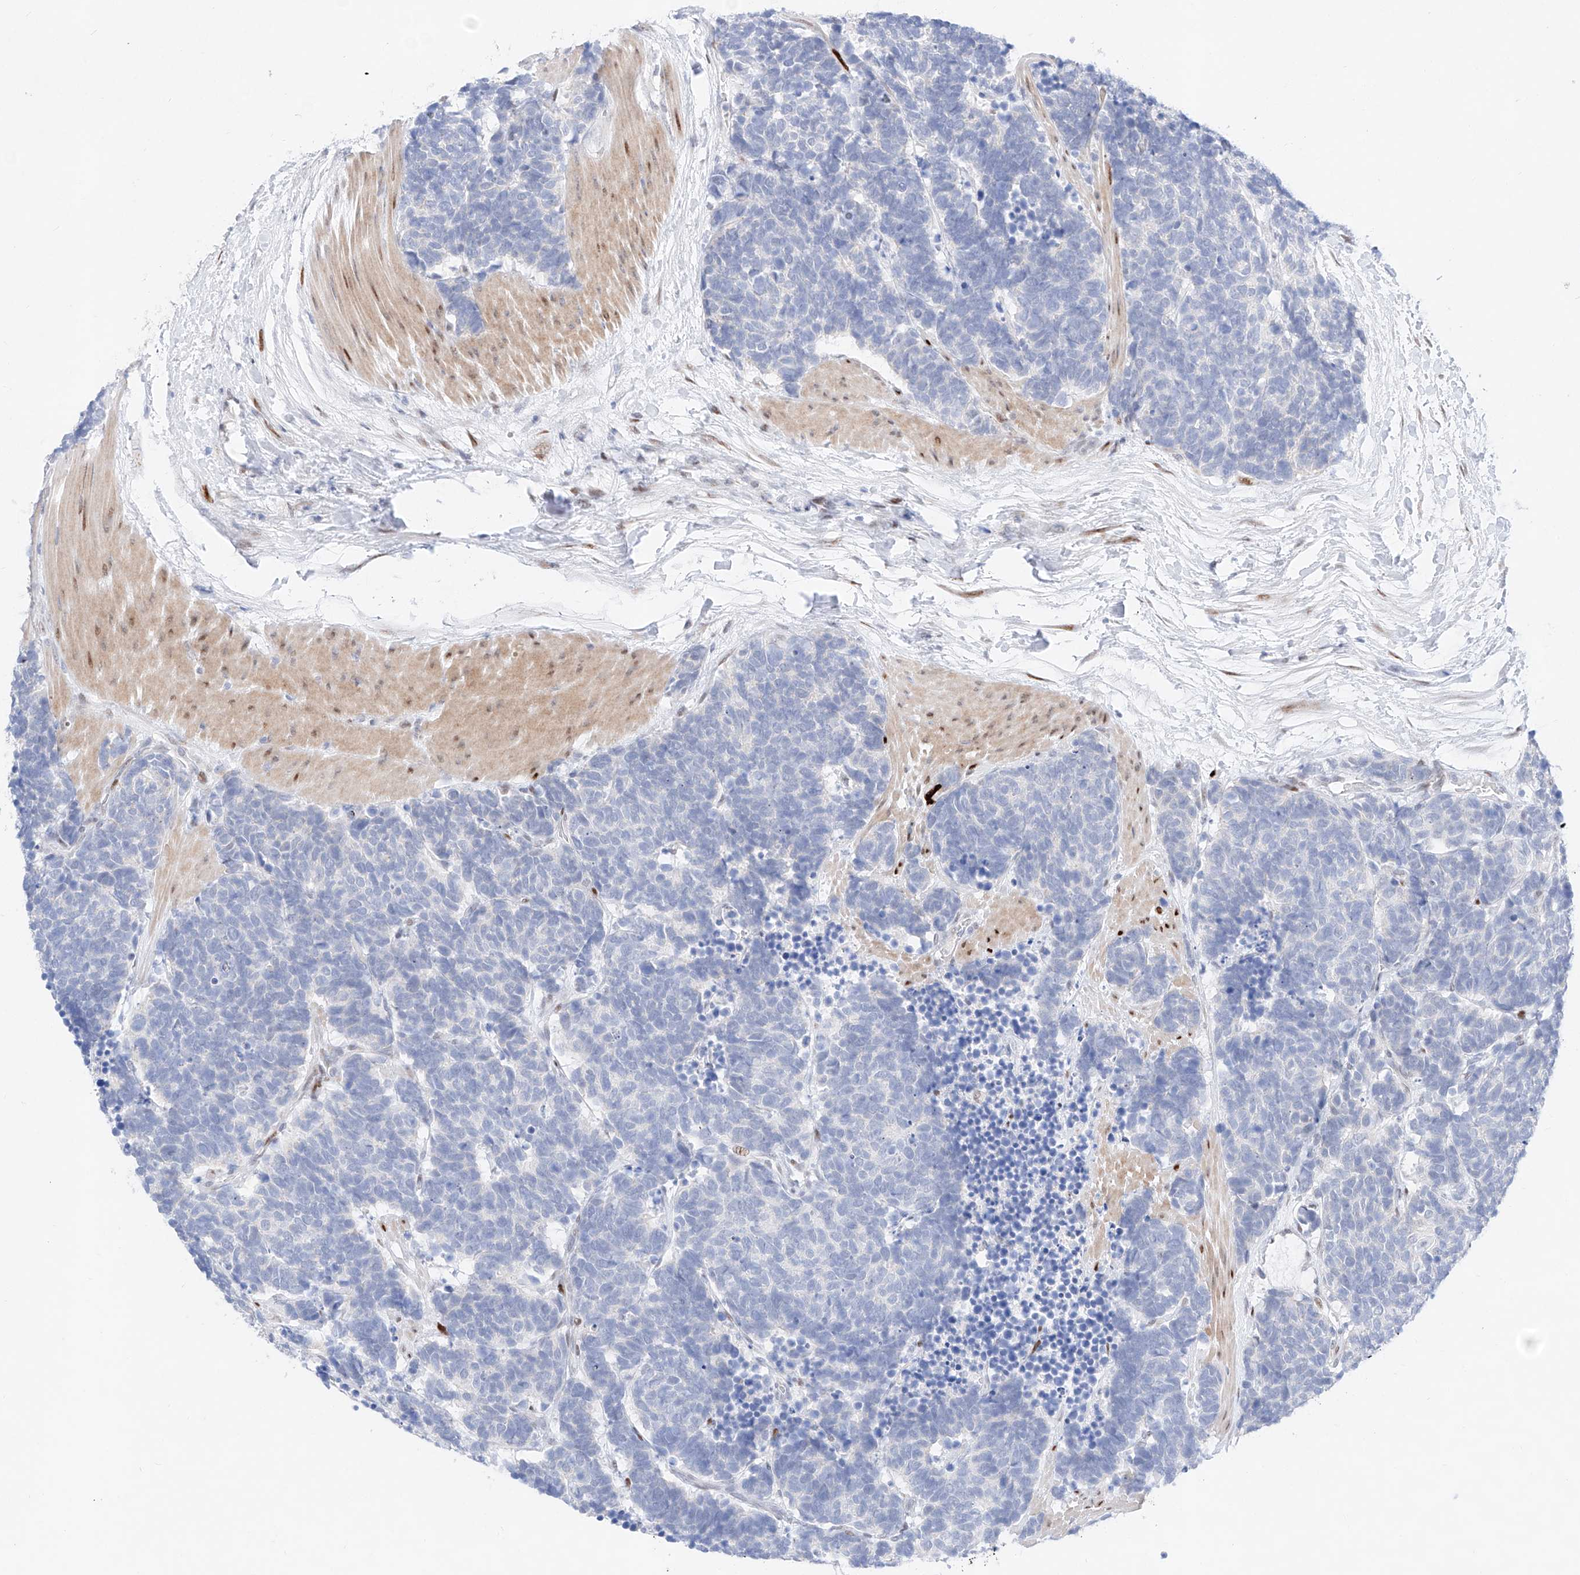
{"staining": {"intensity": "negative", "quantity": "none", "location": "none"}, "tissue": "carcinoid", "cell_type": "Tumor cells", "image_type": "cancer", "snomed": [{"axis": "morphology", "description": "Carcinoma, NOS"}, {"axis": "morphology", "description": "Carcinoid, malignant, NOS"}, {"axis": "topography", "description": "Urinary bladder"}], "caption": "Immunohistochemistry (IHC) of carcinoid exhibits no staining in tumor cells.", "gene": "NT5C3B", "patient": {"sex": "male", "age": 57}}